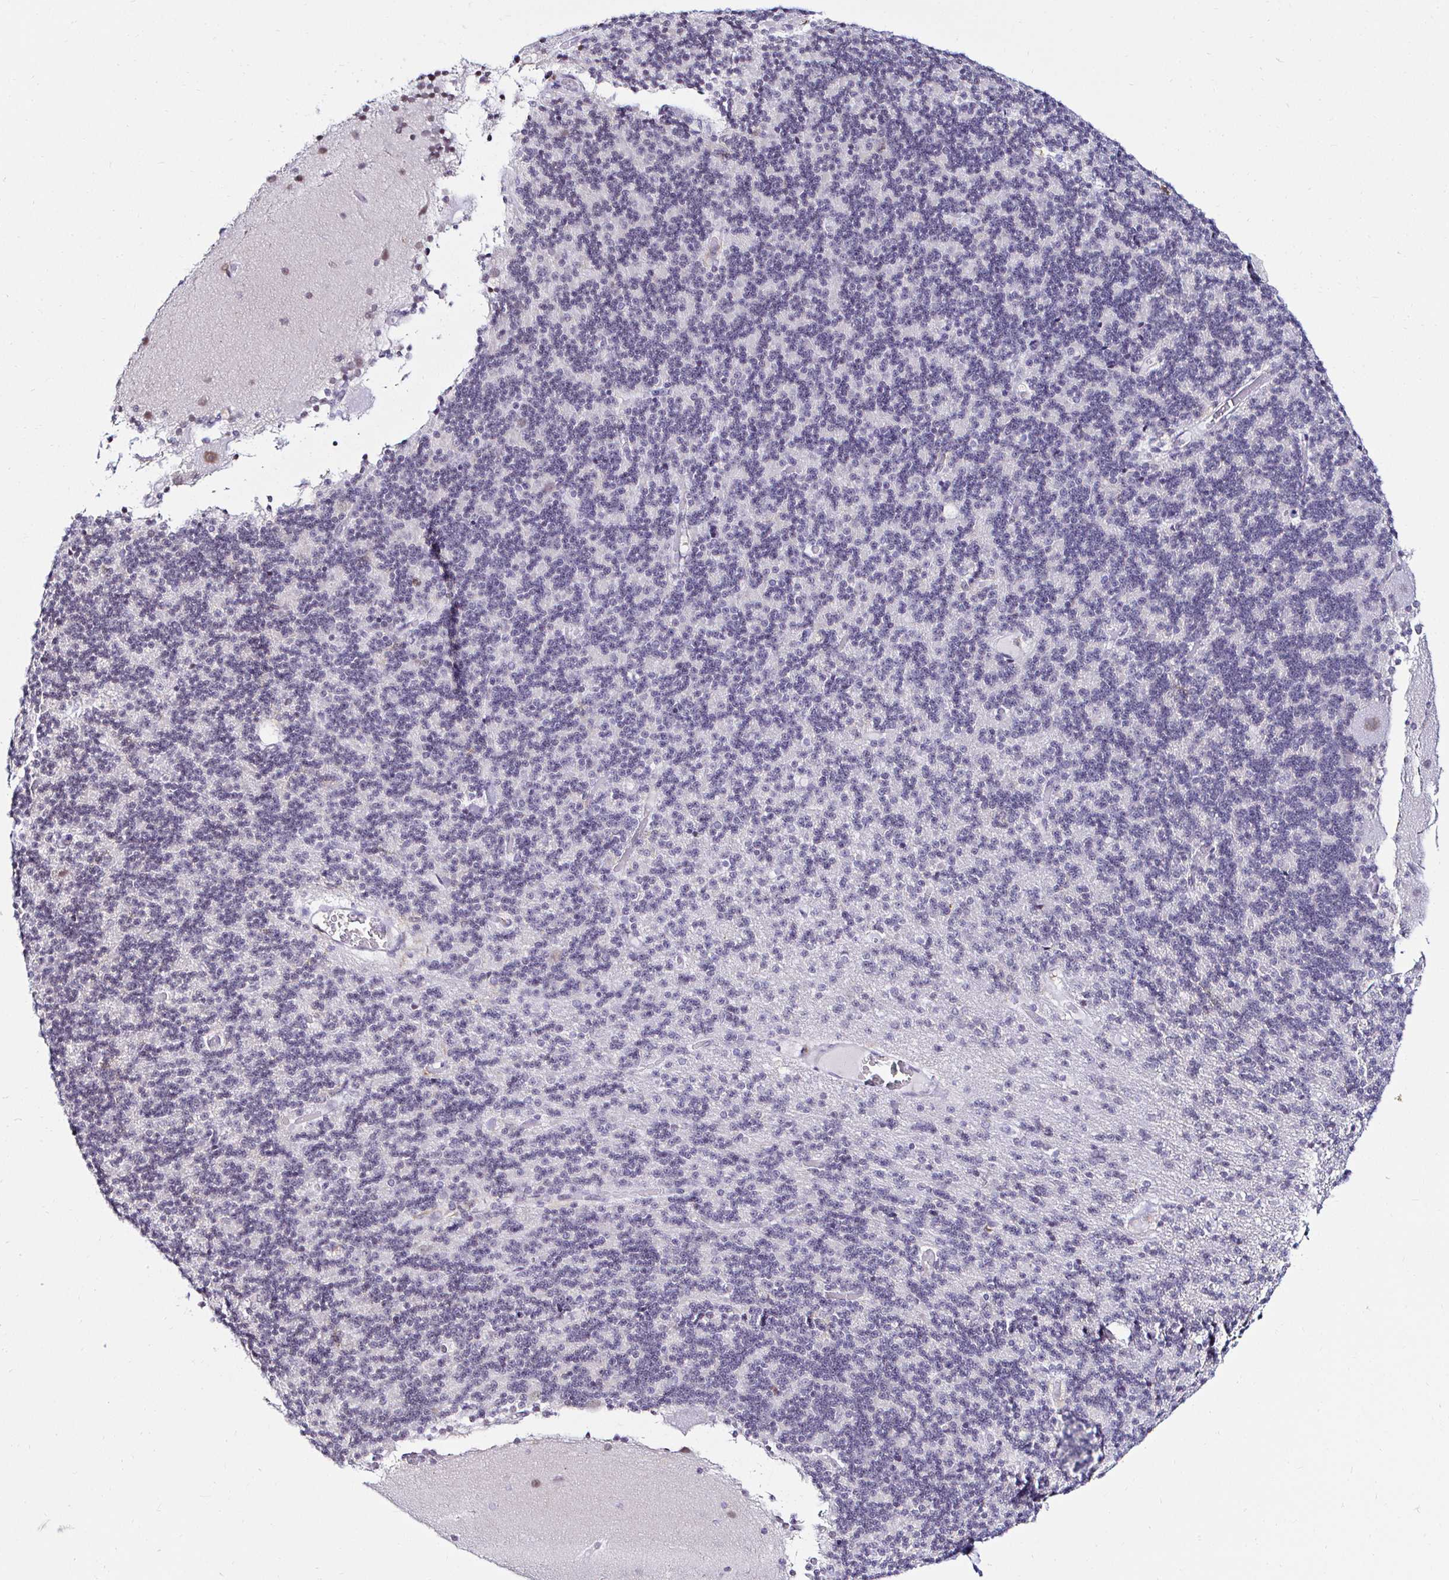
{"staining": {"intensity": "negative", "quantity": "none", "location": "none"}, "tissue": "cerebellum", "cell_type": "Cells in granular layer", "image_type": "normal", "snomed": [{"axis": "morphology", "description": "Normal tissue, NOS"}, {"axis": "topography", "description": "Cerebellum"}], "caption": "The immunohistochemistry (IHC) photomicrograph has no significant staining in cells in granular layer of cerebellum.", "gene": "CYBB", "patient": {"sex": "female", "age": 54}}